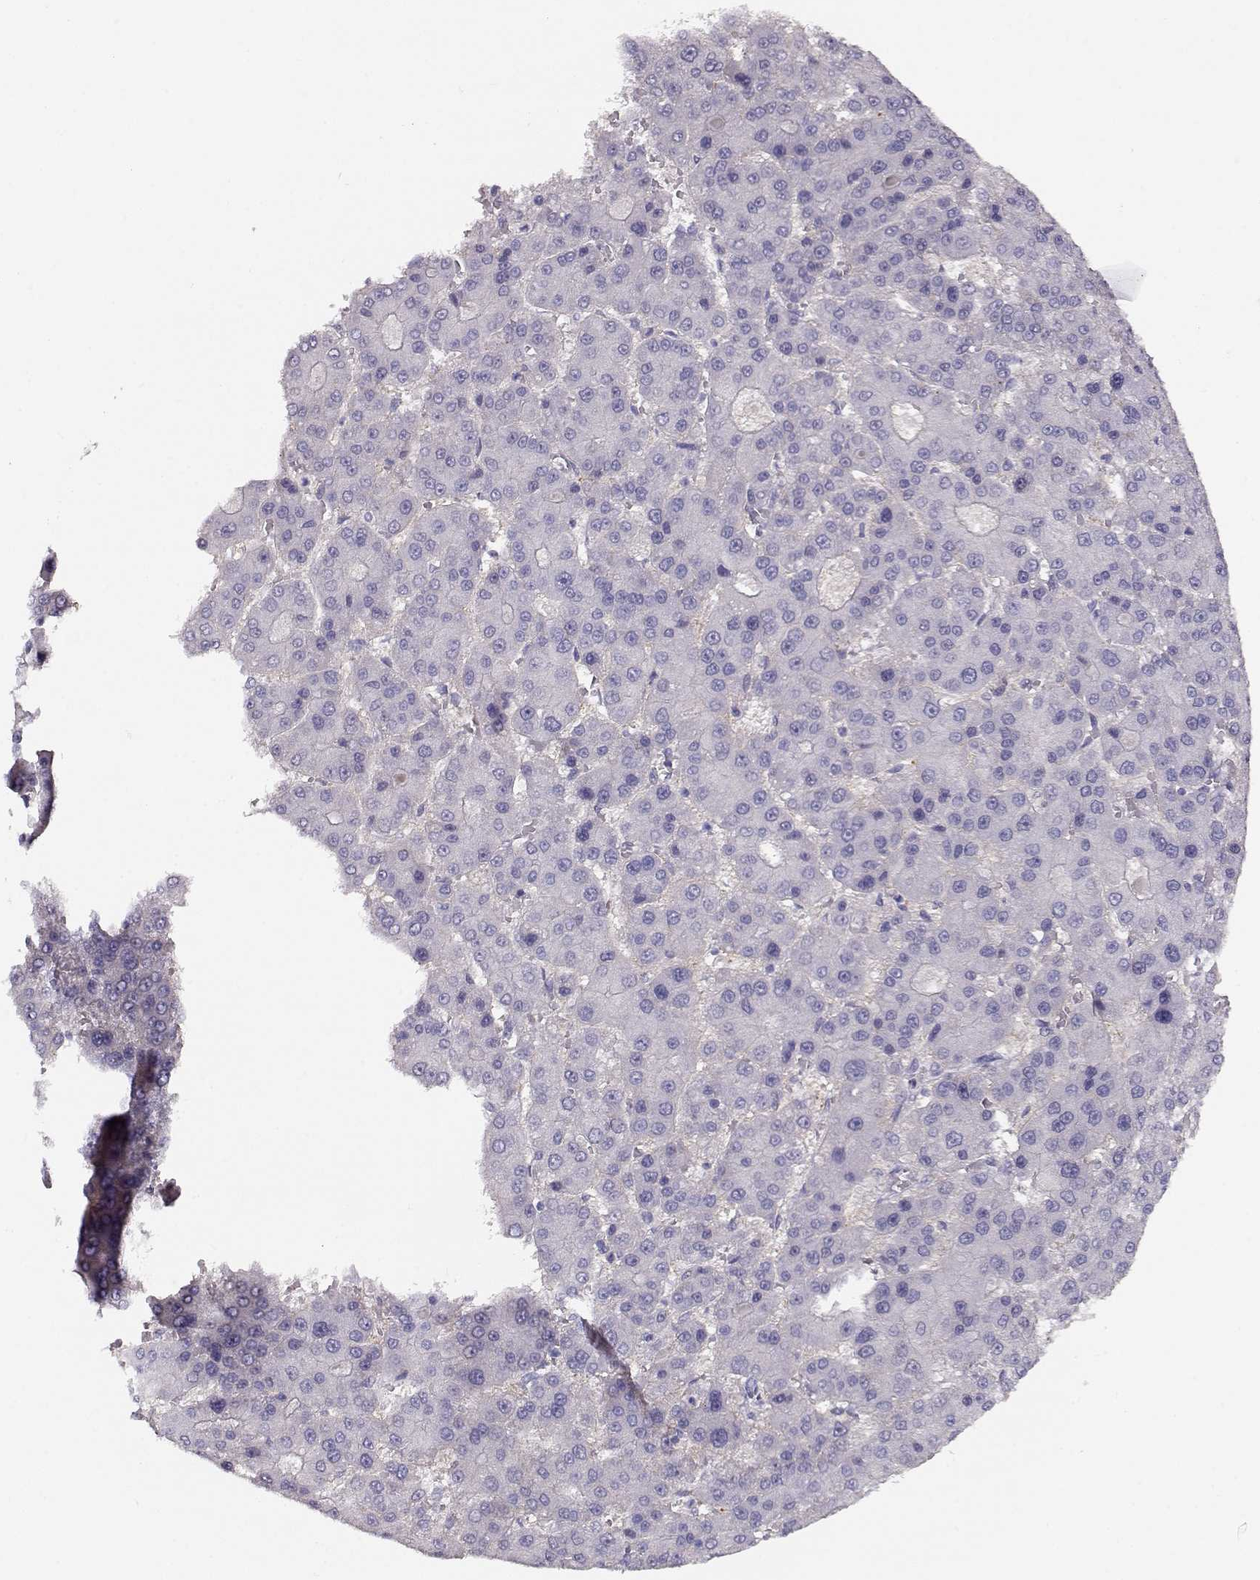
{"staining": {"intensity": "negative", "quantity": "none", "location": "none"}, "tissue": "liver cancer", "cell_type": "Tumor cells", "image_type": "cancer", "snomed": [{"axis": "morphology", "description": "Carcinoma, Hepatocellular, NOS"}, {"axis": "topography", "description": "Liver"}], "caption": "An immunohistochemistry photomicrograph of liver cancer (hepatocellular carcinoma) is shown. There is no staining in tumor cells of liver cancer (hepatocellular carcinoma).", "gene": "NDRG4", "patient": {"sex": "male", "age": 70}}